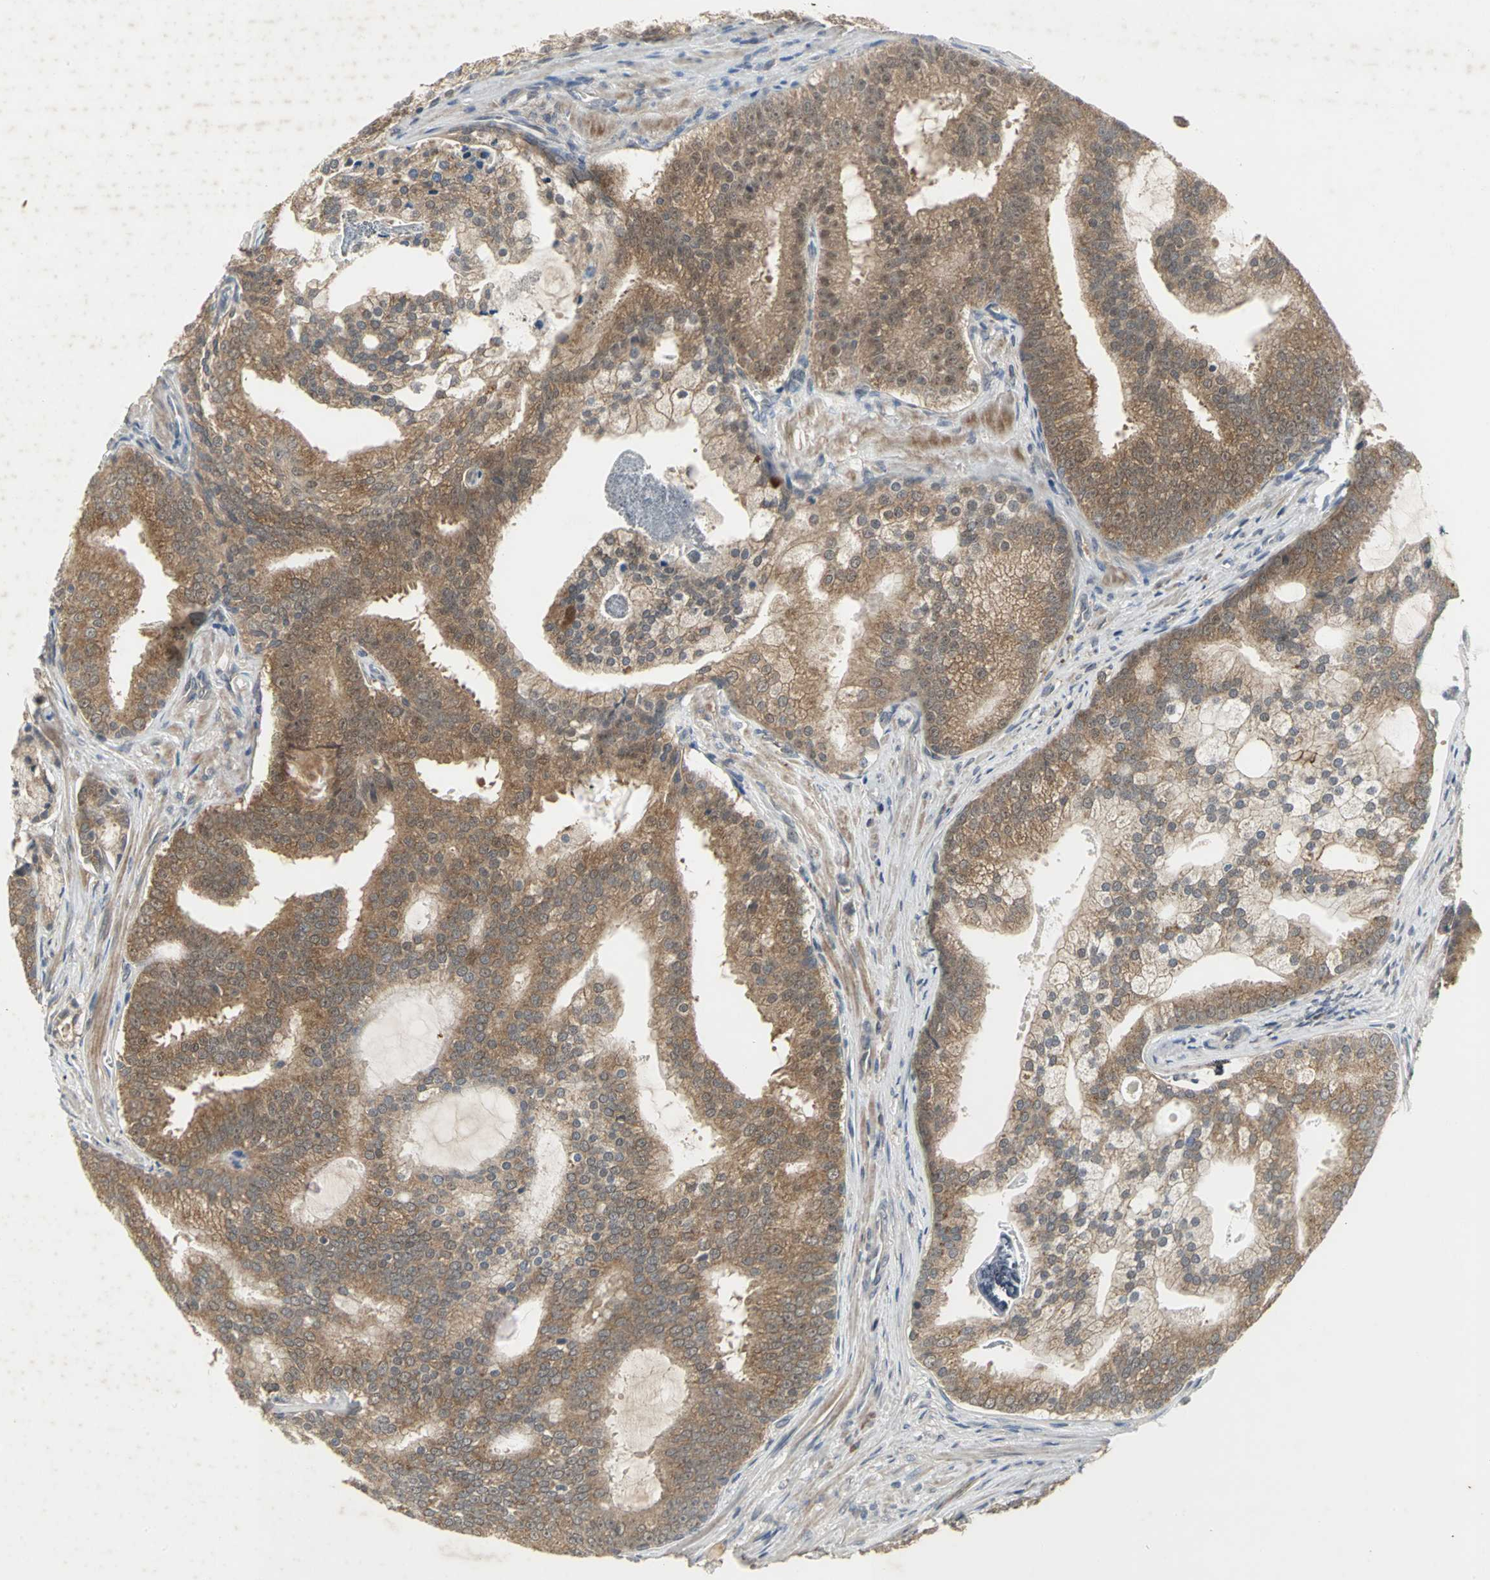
{"staining": {"intensity": "moderate", "quantity": ">75%", "location": "cytoplasmic/membranous"}, "tissue": "prostate cancer", "cell_type": "Tumor cells", "image_type": "cancer", "snomed": [{"axis": "morphology", "description": "Adenocarcinoma, Low grade"}, {"axis": "topography", "description": "Prostate"}], "caption": "Prostate cancer (adenocarcinoma (low-grade)) stained for a protein (brown) displays moderate cytoplasmic/membranous positive expression in about >75% of tumor cells.", "gene": "KEAP1", "patient": {"sex": "male", "age": 58}}